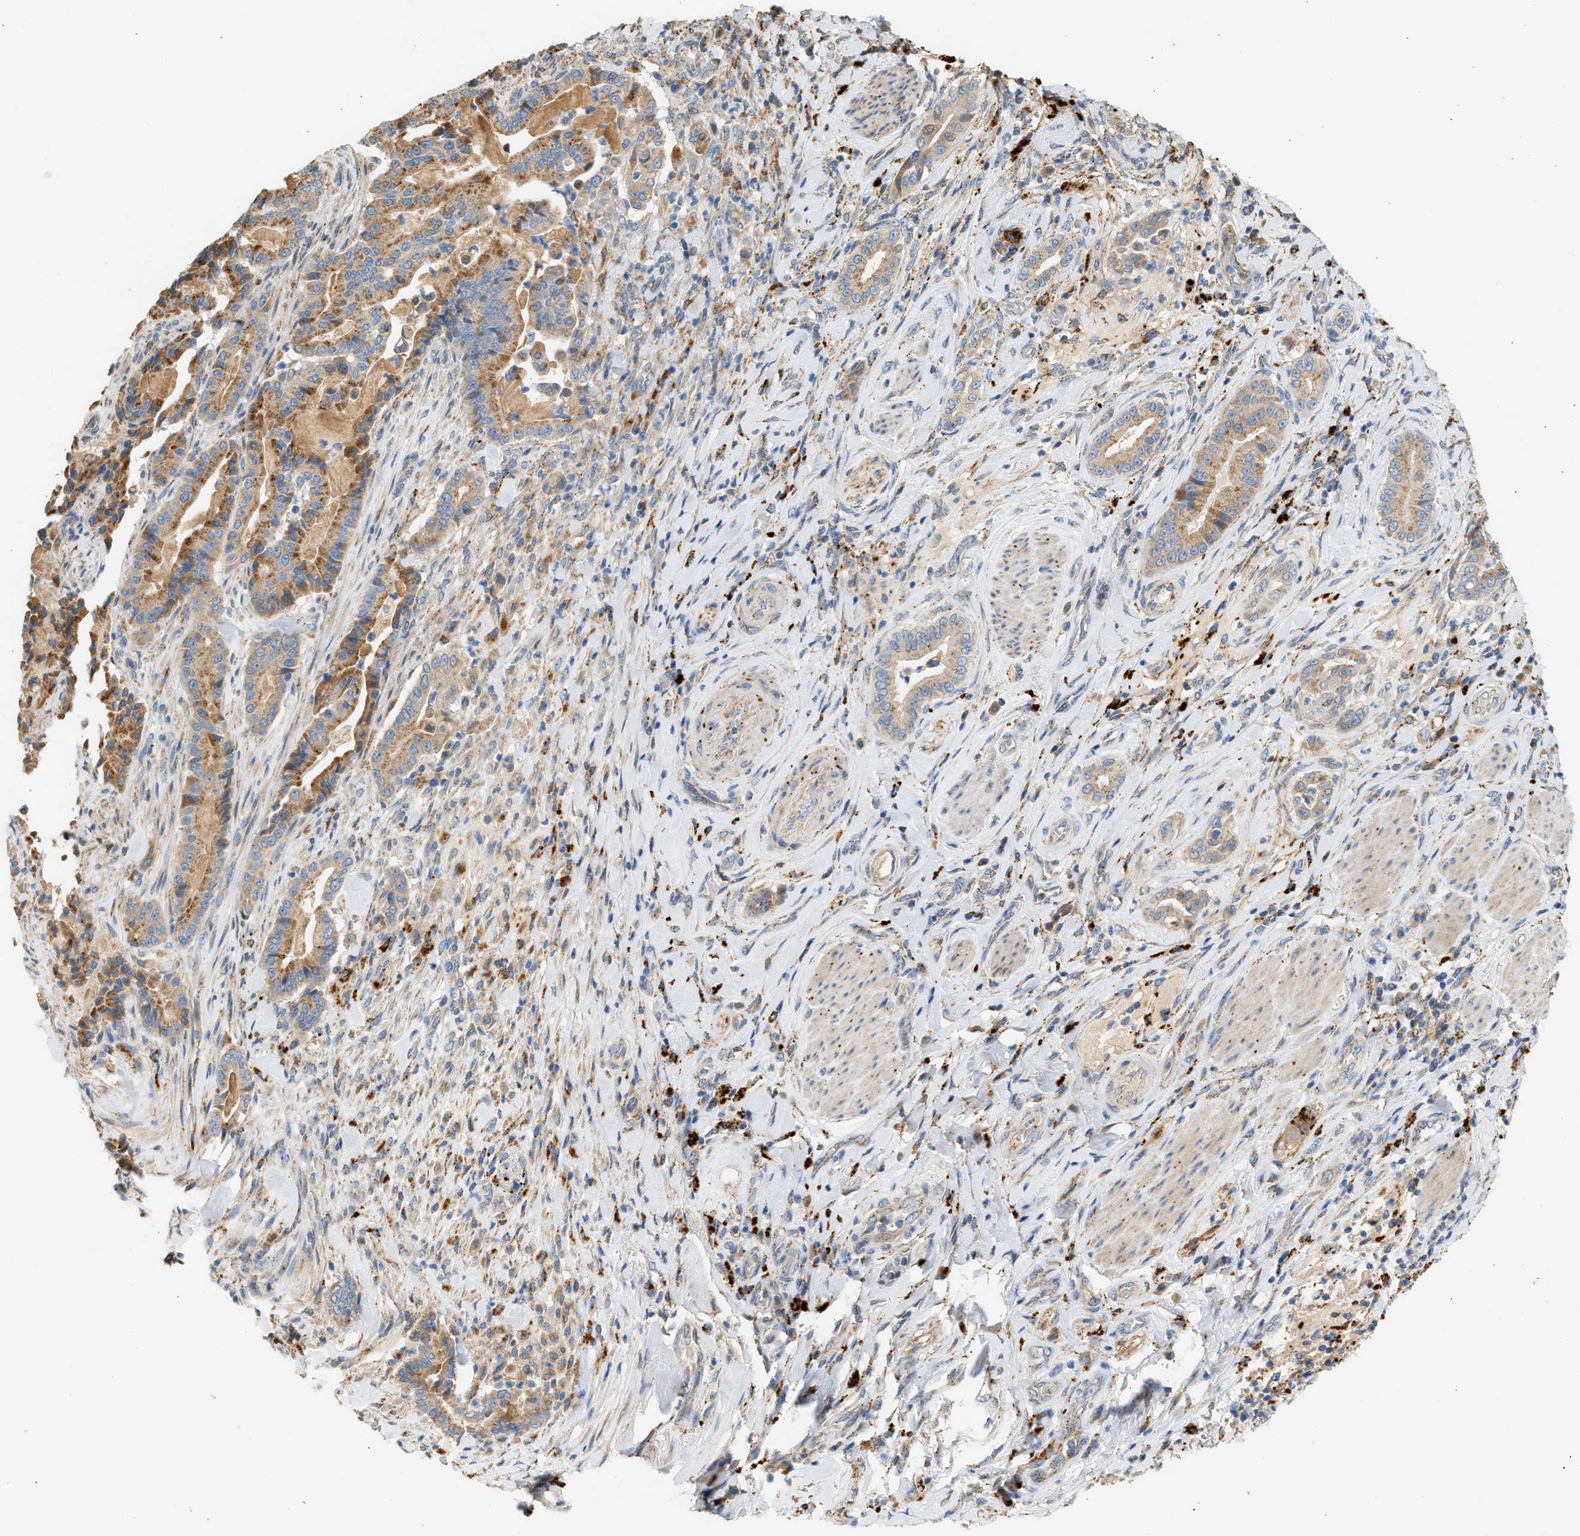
{"staining": {"intensity": "moderate", "quantity": ">75%", "location": "cytoplasmic/membranous"}, "tissue": "pancreatic cancer", "cell_type": "Tumor cells", "image_type": "cancer", "snomed": [{"axis": "morphology", "description": "Normal tissue, NOS"}, {"axis": "morphology", "description": "Adenocarcinoma, NOS"}, {"axis": "topography", "description": "Pancreas"}], "caption": "Protein expression analysis of human pancreatic adenocarcinoma reveals moderate cytoplasmic/membranous positivity in about >75% of tumor cells.", "gene": "ENTHD1", "patient": {"sex": "male", "age": 63}}